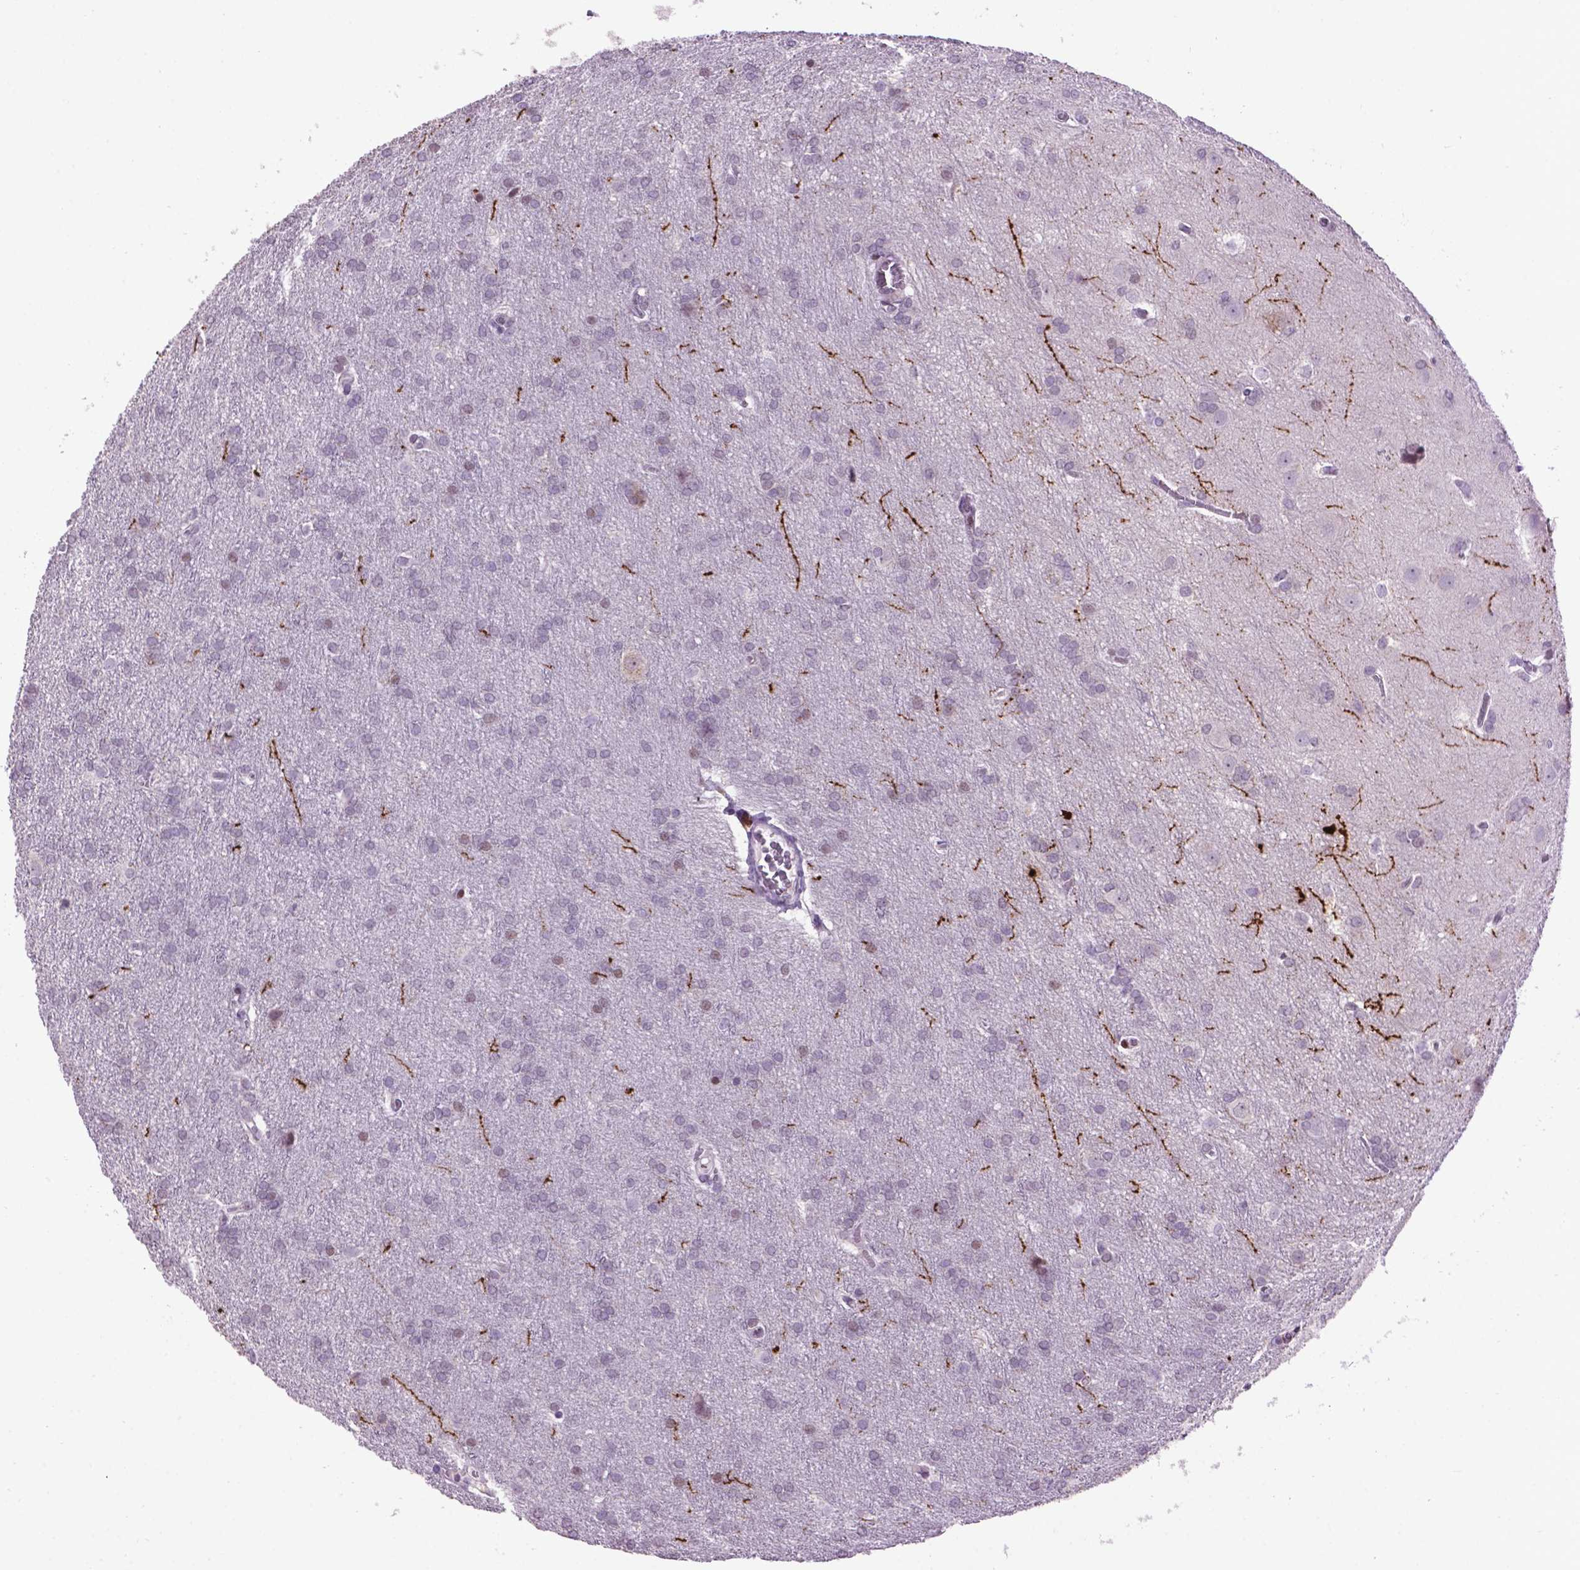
{"staining": {"intensity": "negative", "quantity": "none", "location": "none"}, "tissue": "glioma", "cell_type": "Tumor cells", "image_type": "cancer", "snomed": [{"axis": "morphology", "description": "Glioma, malignant, Low grade"}, {"axis": "topography", "description": "Brain"}], "caption": "The histopathology image displays no staining of tumor cells in glioma.", "gene": "TH", "patient": {"sex": "female", "age": 32}}